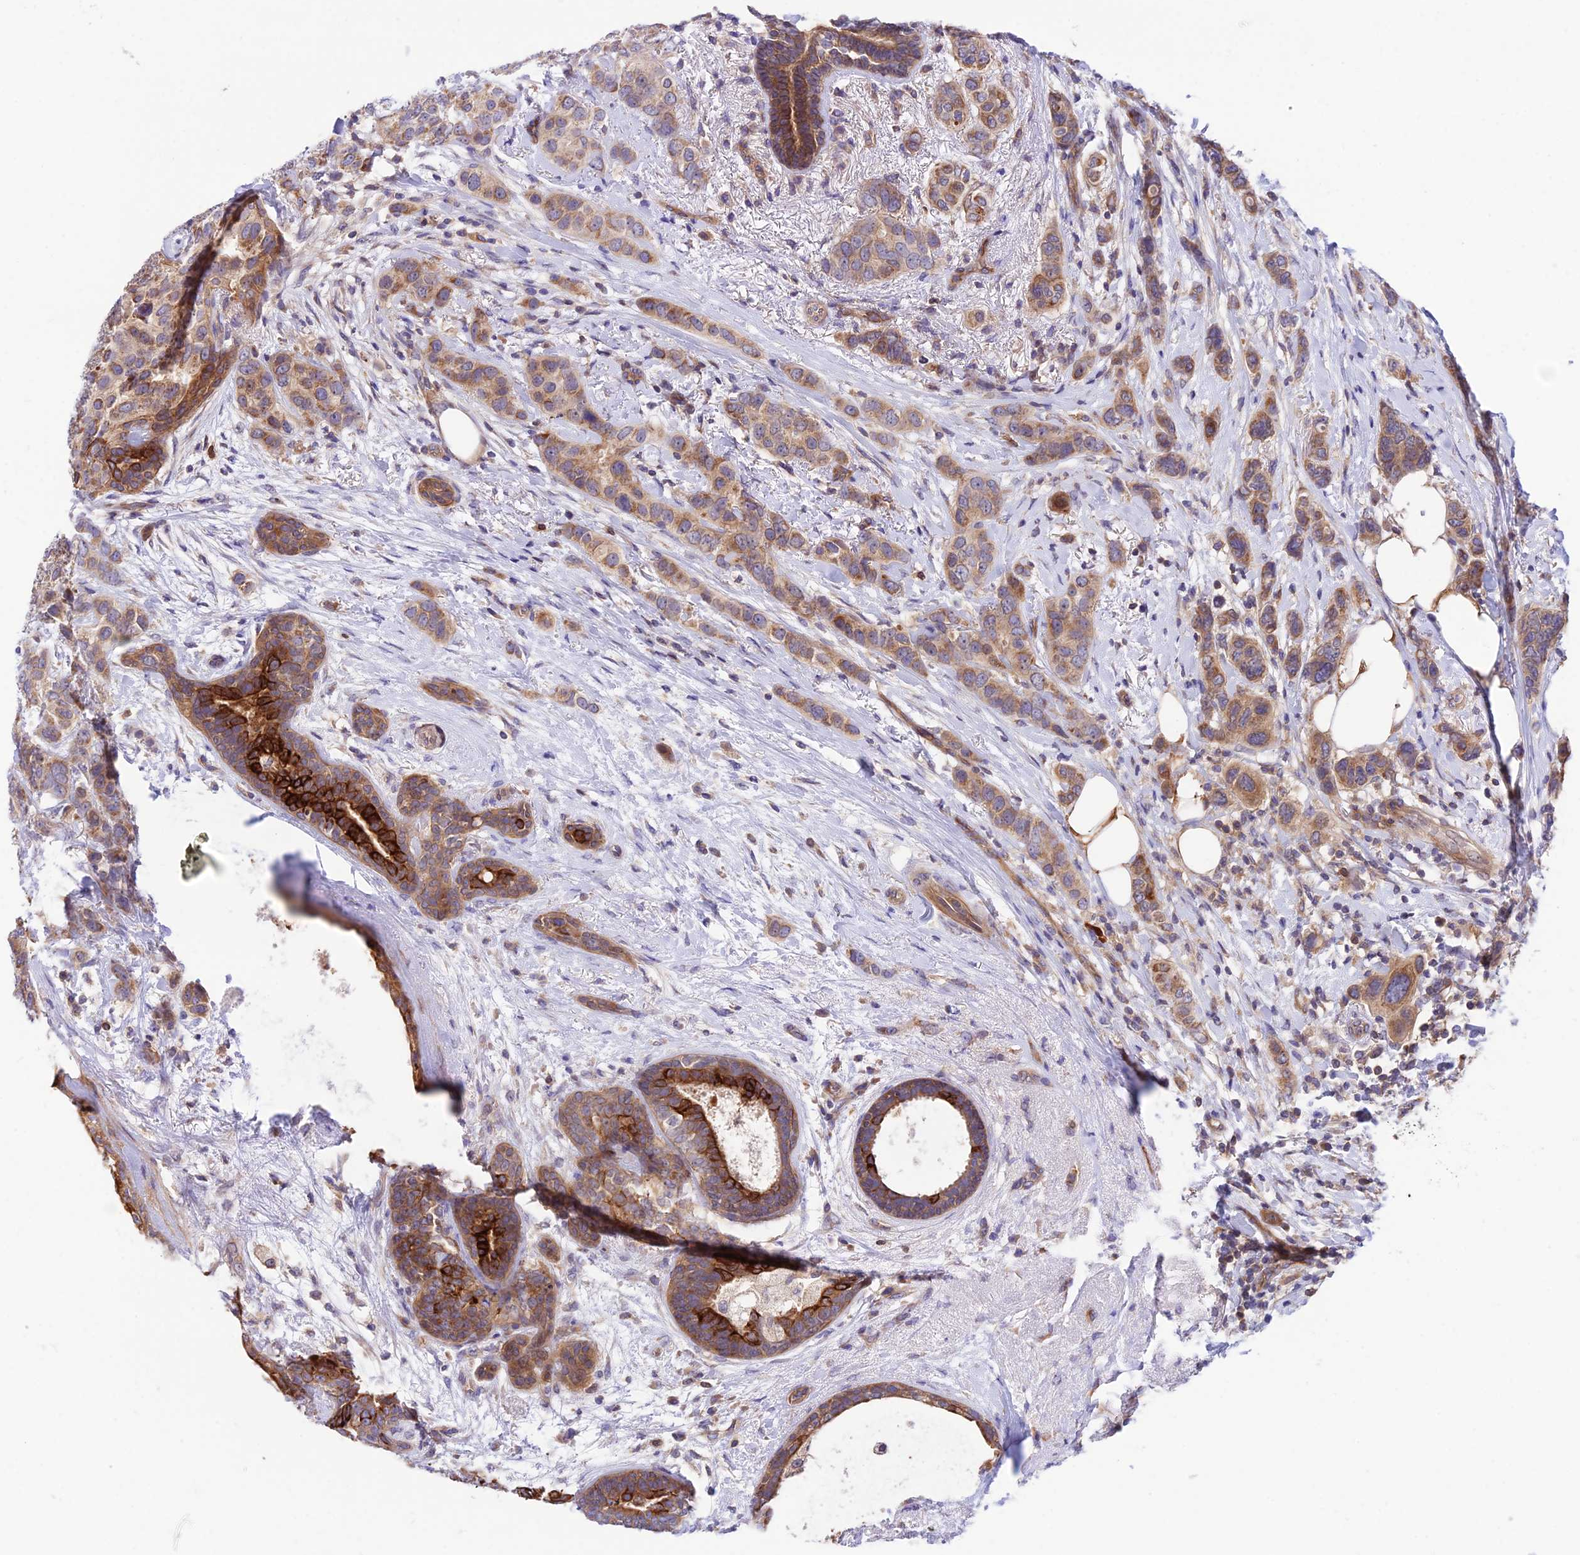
{"staining": {"intensity": "strong", "quantity": ">75%", "location": "cytoplasmic/membranous"}, "tissue": "breast cancer", "cell_type": "Tumor cells", "image_type": "cancer", "snomed": [{"axis": "morphology", "description": "Lobular carcinoma"}, {"axis": "topography", "description": "Breast"}], "caption": "Immunohistochemical staining of human lobular carcinoma (breast) shows high levels of strong cytoplasmic/membranous expression in about >75% of tumor cells.", "gene": "TRIM43B", "patient": {"sex": "female", "age": 51}}